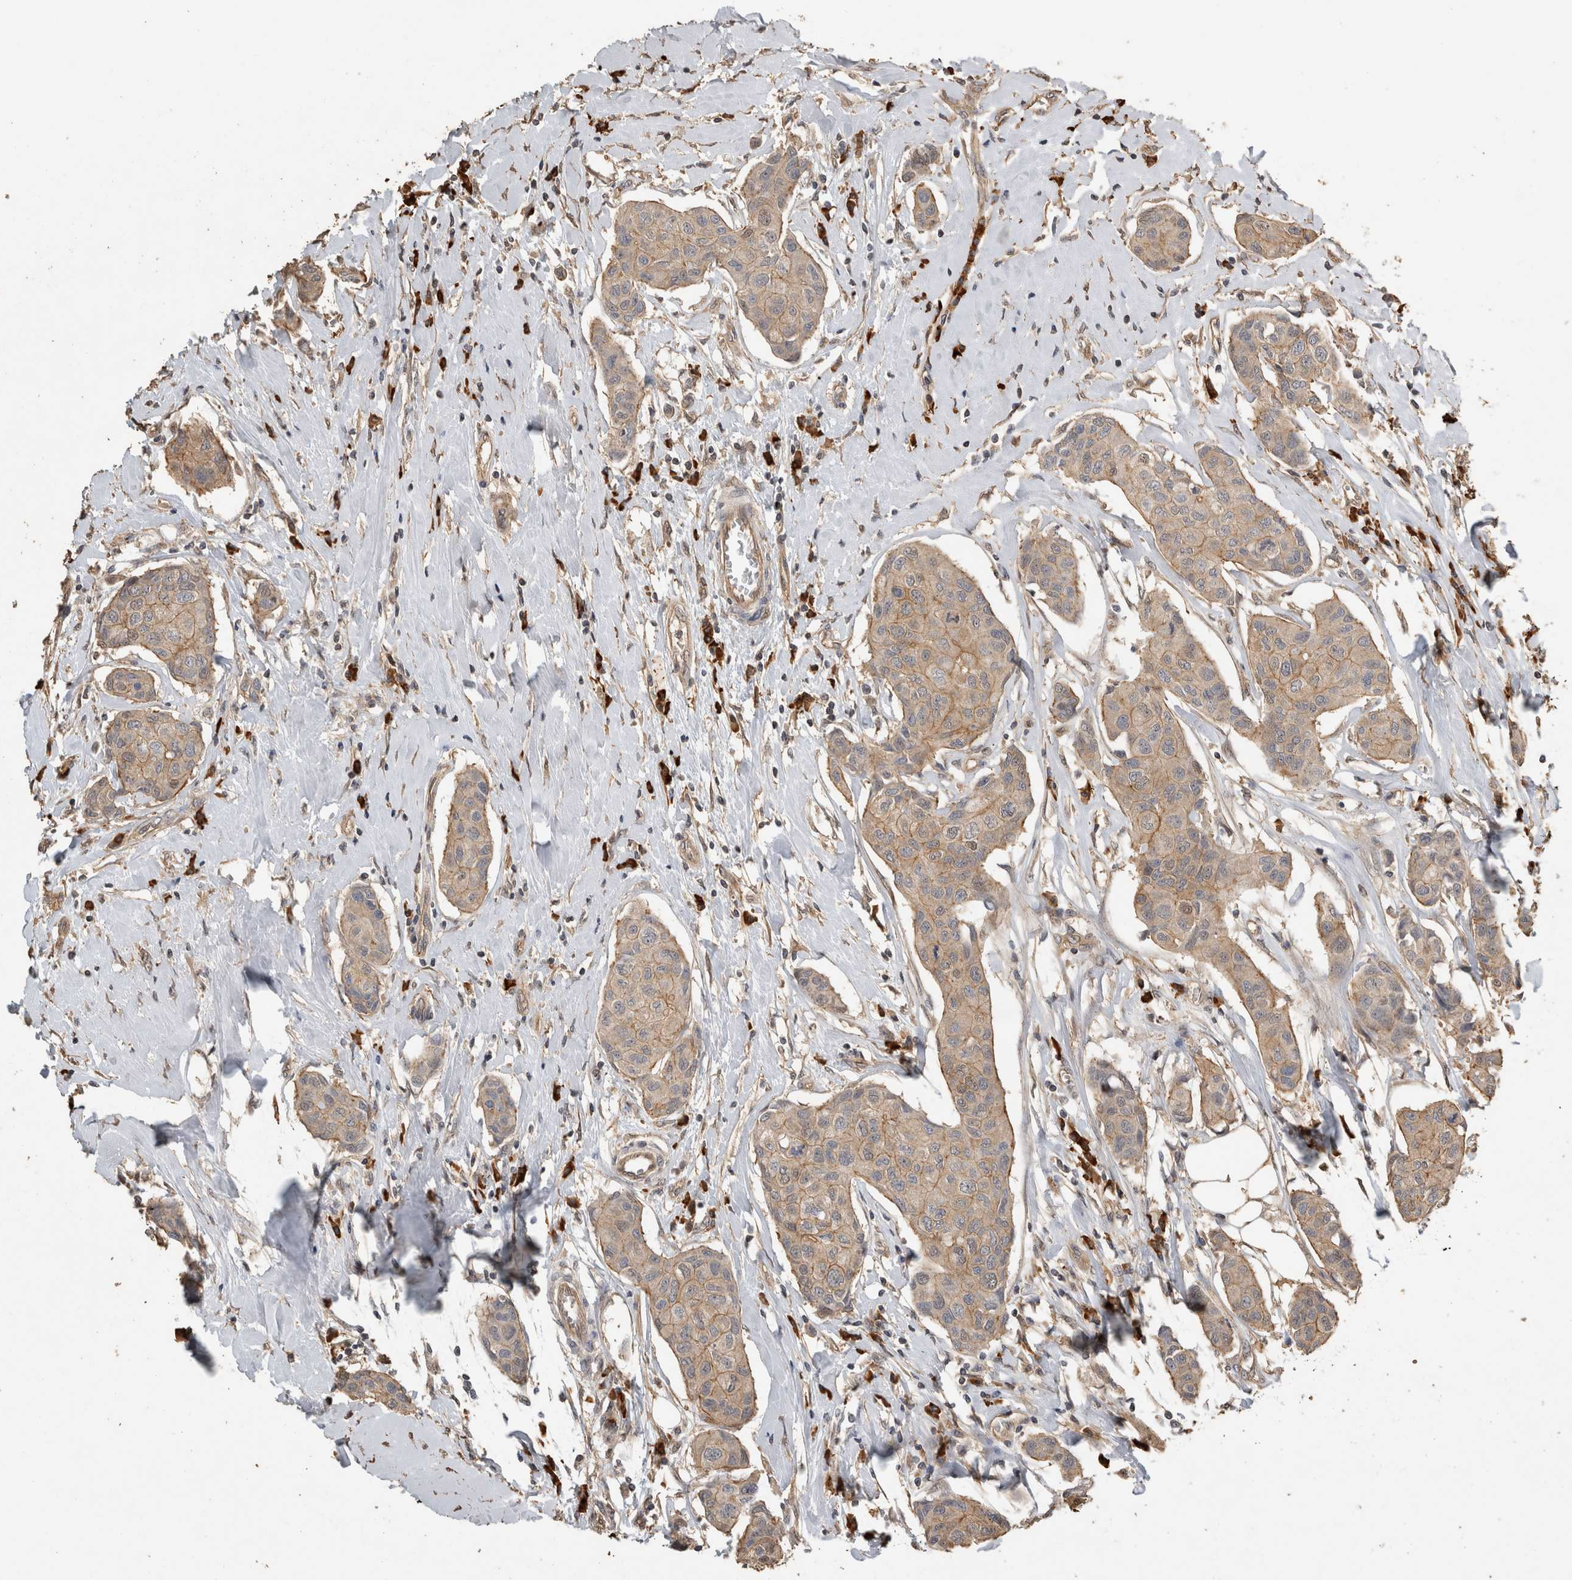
{"staining": {"intensity": "weak", "quantity": ">75%", "location": "cytoplasmic/membranous"}, "tissue": "breast cancer", "cell_type": "Tumor cells", "image_type": "cancer", "snomed": [{"axis": "morphology", "description": "Duct carcinoma"}, {"axis": "topography", "description": "Breast"}], "caption": "Immunohistochemistry (IHC) of human breast cancer reveals low levels of weak cytoplasmic/membranous positivity in about >75% of tumor cells.", "gene": "RHPN1", "patient": {"sex": "female", "age": 80}}